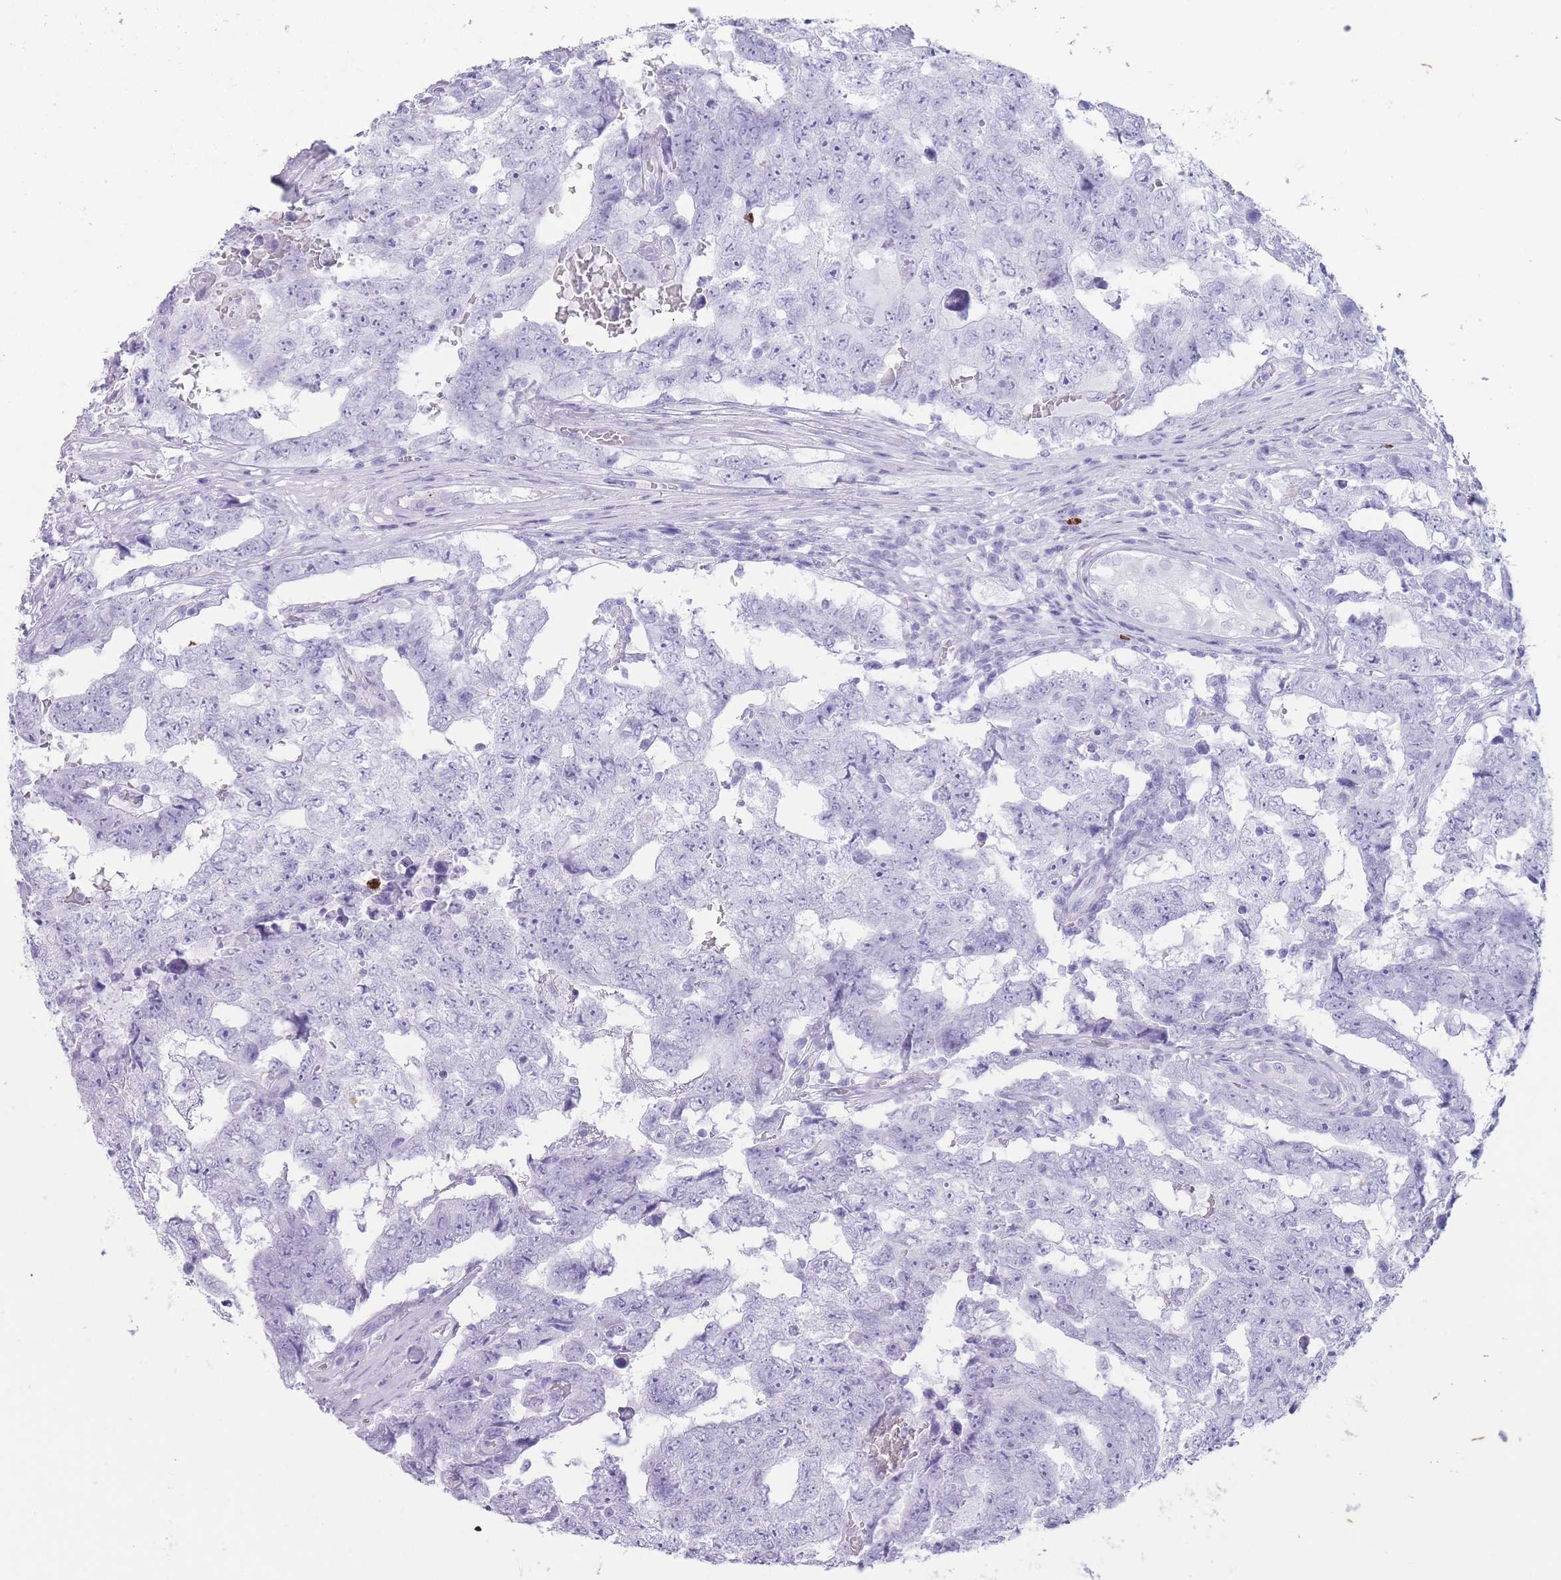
{"staining": {"intensity": "negative", "quantity": "none", "location": "none"}, "tissue": "testis cancer", "cell_type": "Tumor cells", "image_type": "cancer", "snomed": [{"axis": "morphology", "description": "Carcinoma, Embryonal, NOS"}, {"axis": "topography", "description": "Testis"}], "caption": "Tumor cells show no significant protein positivity in testis cancer (embryonal carcinoma).", "gene": "OR4F21", "patient": {"sex": "male", "age": 25}}